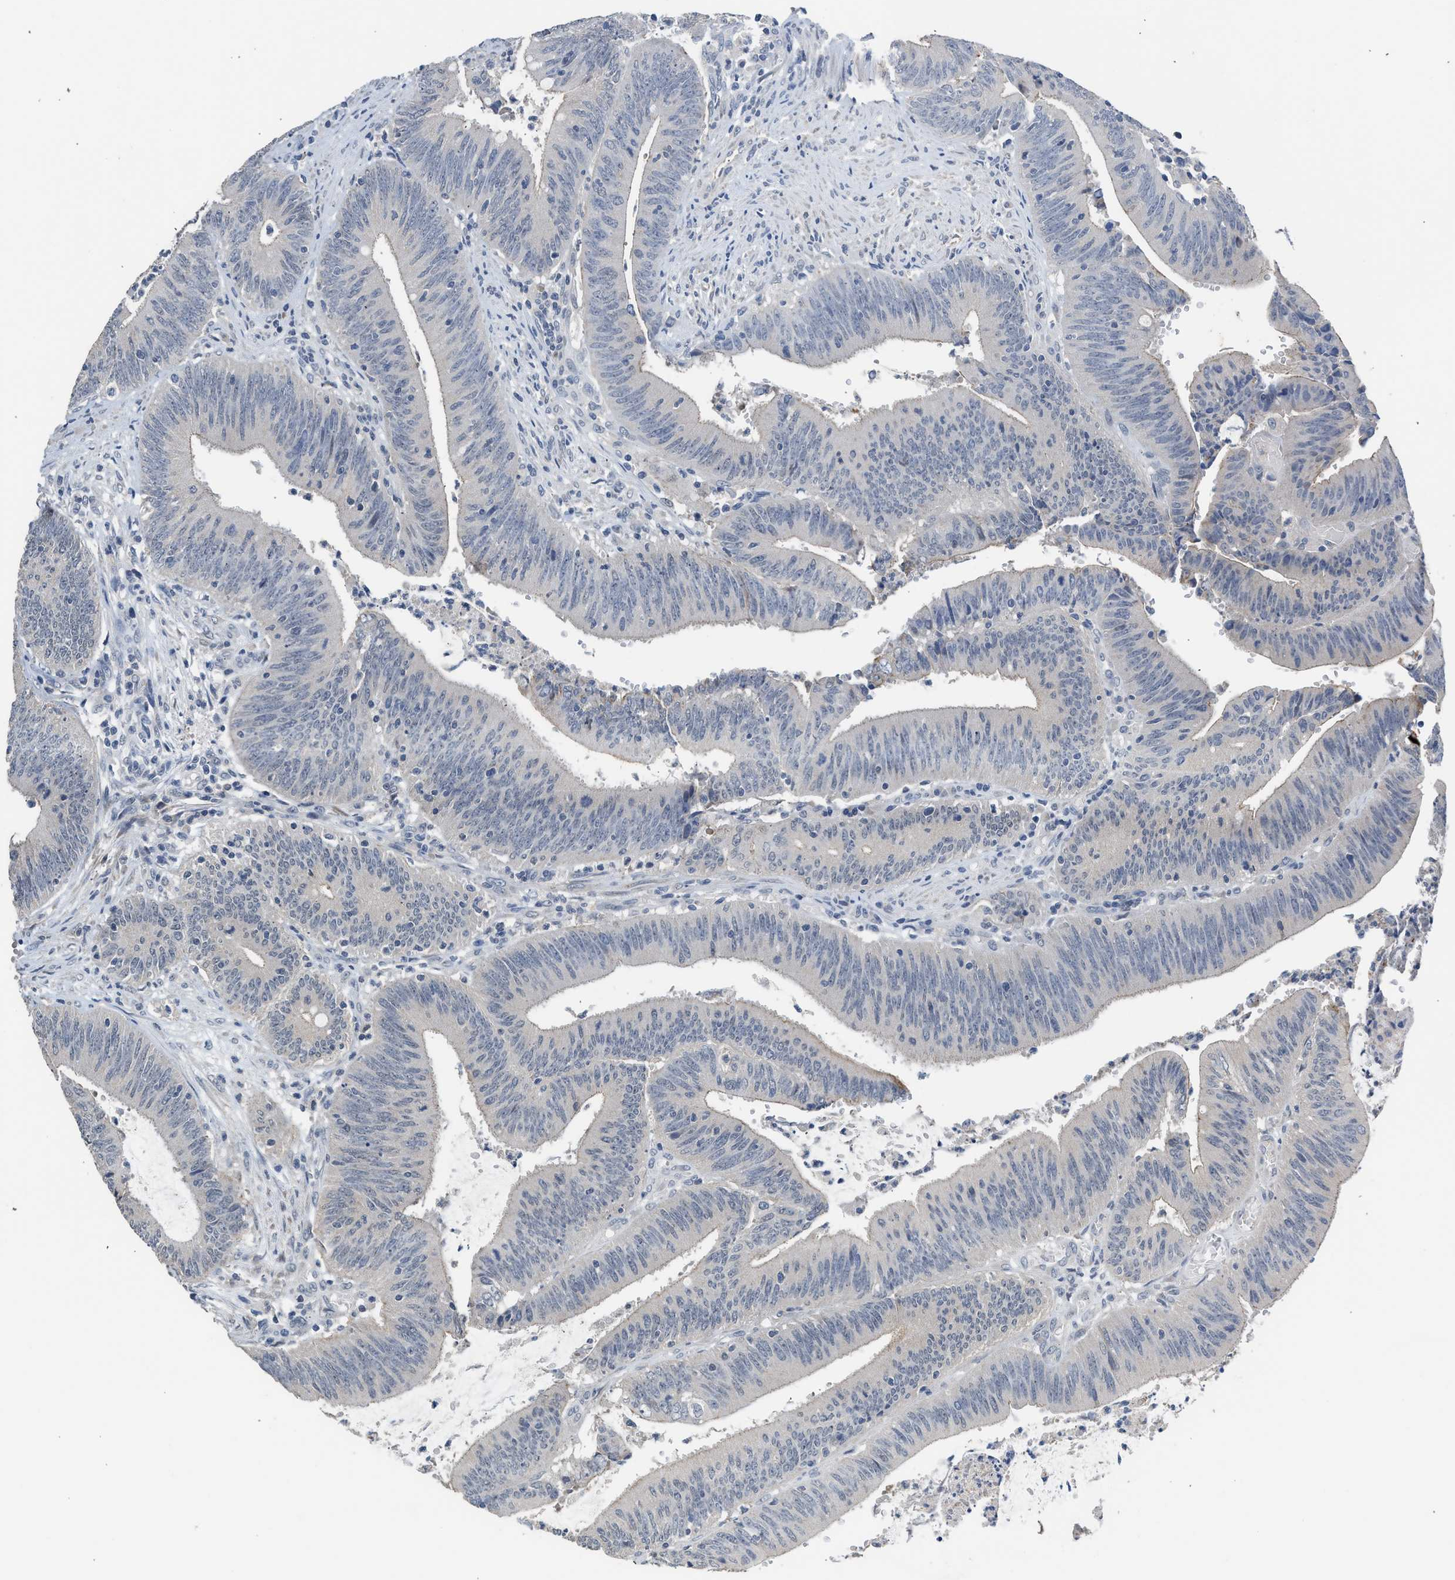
{"staining": {"intensity": "negative", "quantity": "none", "location": "none"}, "tissue": "colorectal cancer", "cell_type": "Tumor cells", "image_type": "cancer", "snomed": [{"axis": "morphology", "description": "Normal tissue, NOS"}, {"axis": "morphology", "description": "Adenocarcinoma, NOS"}, {"axis": "topography", "description": "Rectum"}], "caption": "Immunohistochemistry (IHC) of colorectal cancer (adenocarcinoma) displays no staining in tumor cells.", "gene": "CSF3R", "patient": {"sex": "female", "age": 66}}